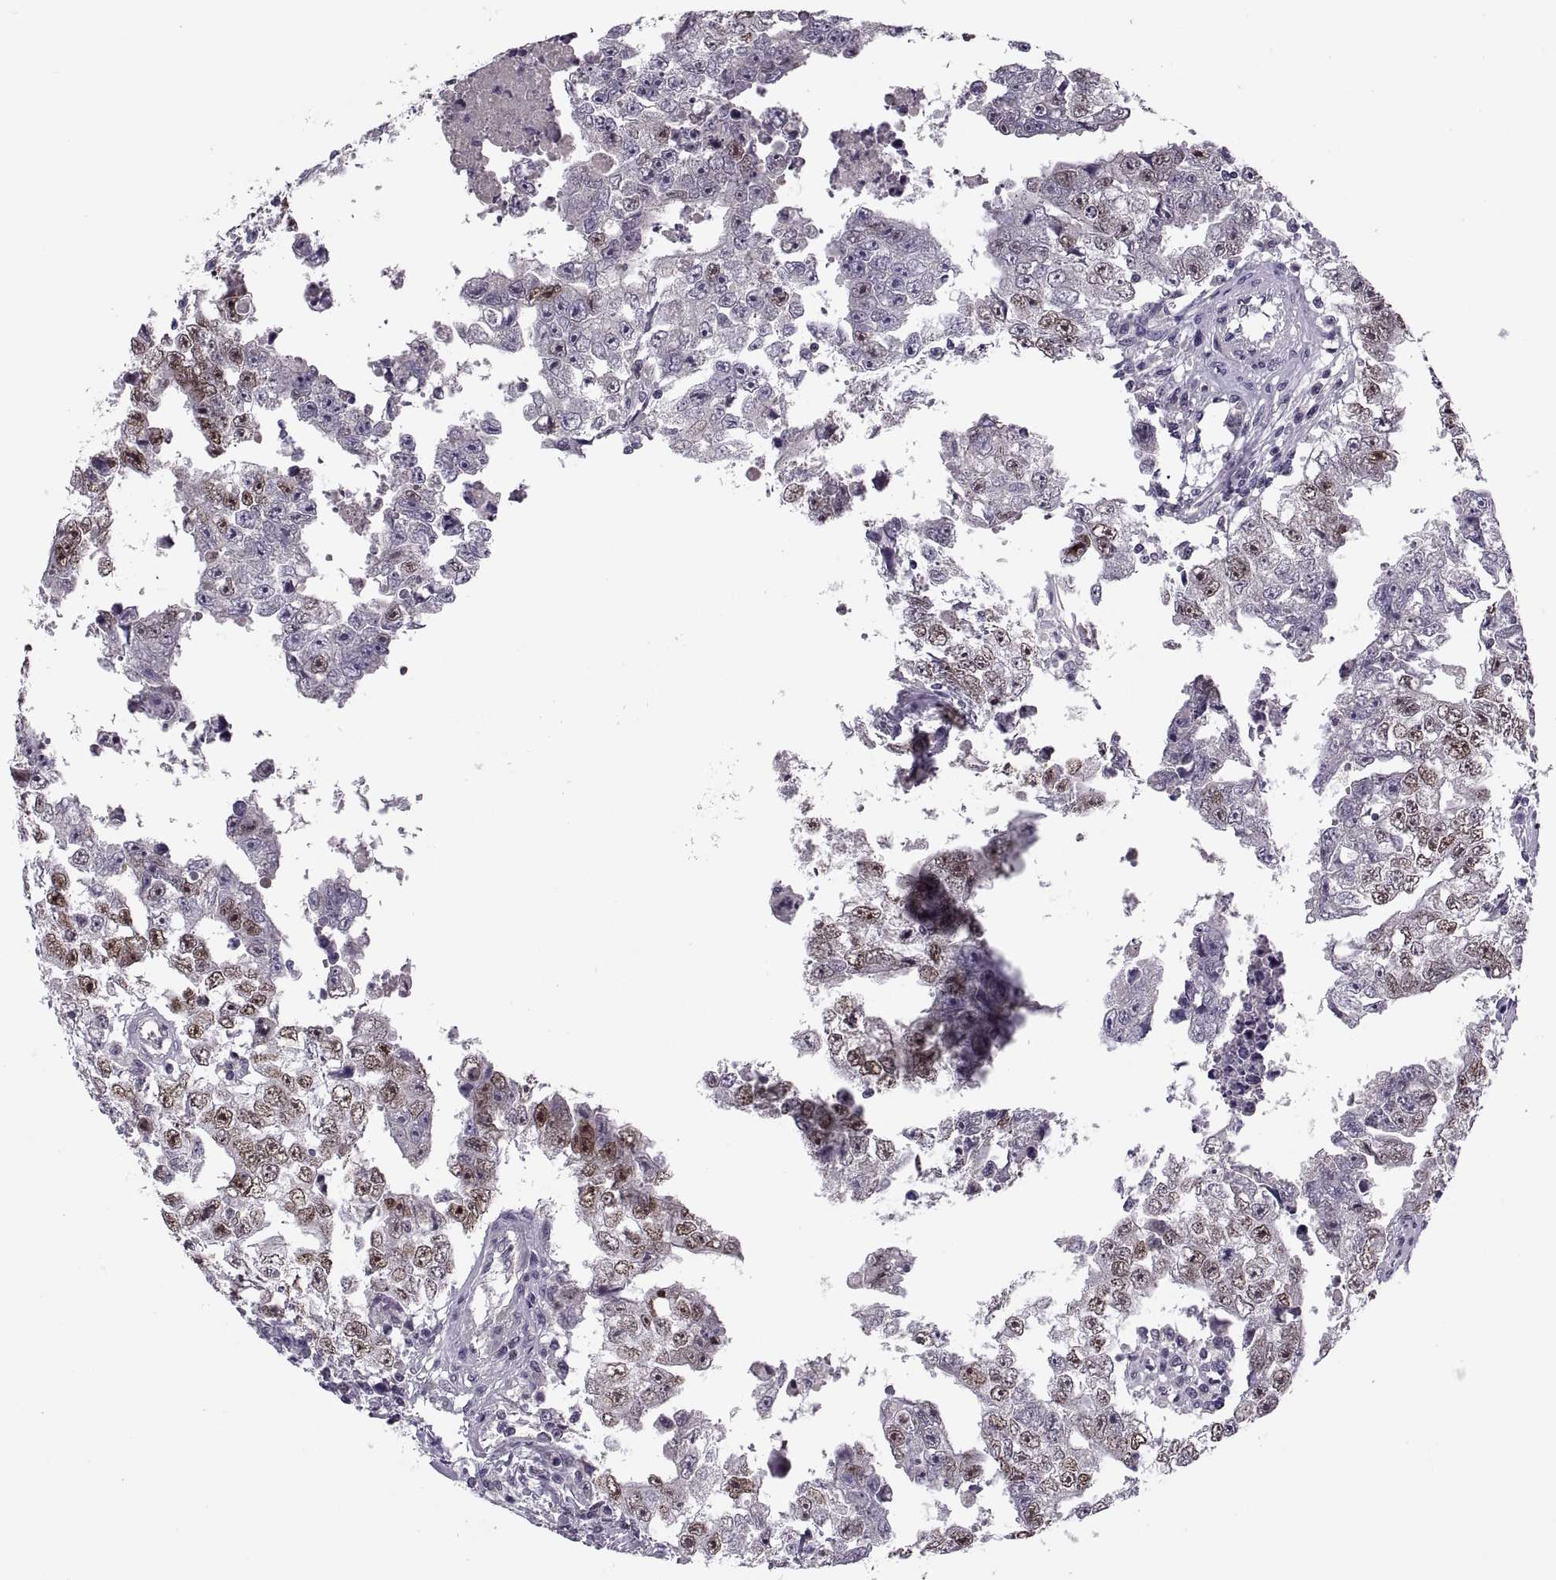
{"staining": {"intensity": "moderate", "quantity": "<25%", "location": "nuclear"}, "tissue": "testis cancer", "cell_type": "Tumor cells", "image_type": "cancer", "snomed": [{"axis": "morphology", "description": "Carcinoma, Embryonal, NOS"}, {"axis": "topography", "description": "Testis"}], "caption": "This is an image of immunohistochemistry staining of testis cancer (embryonal carcinoma), which shows moderate staining in the nuclear of tumor cells.", "gene": "CACNA1F", "patient": {"sex": "male", "age": 36}}